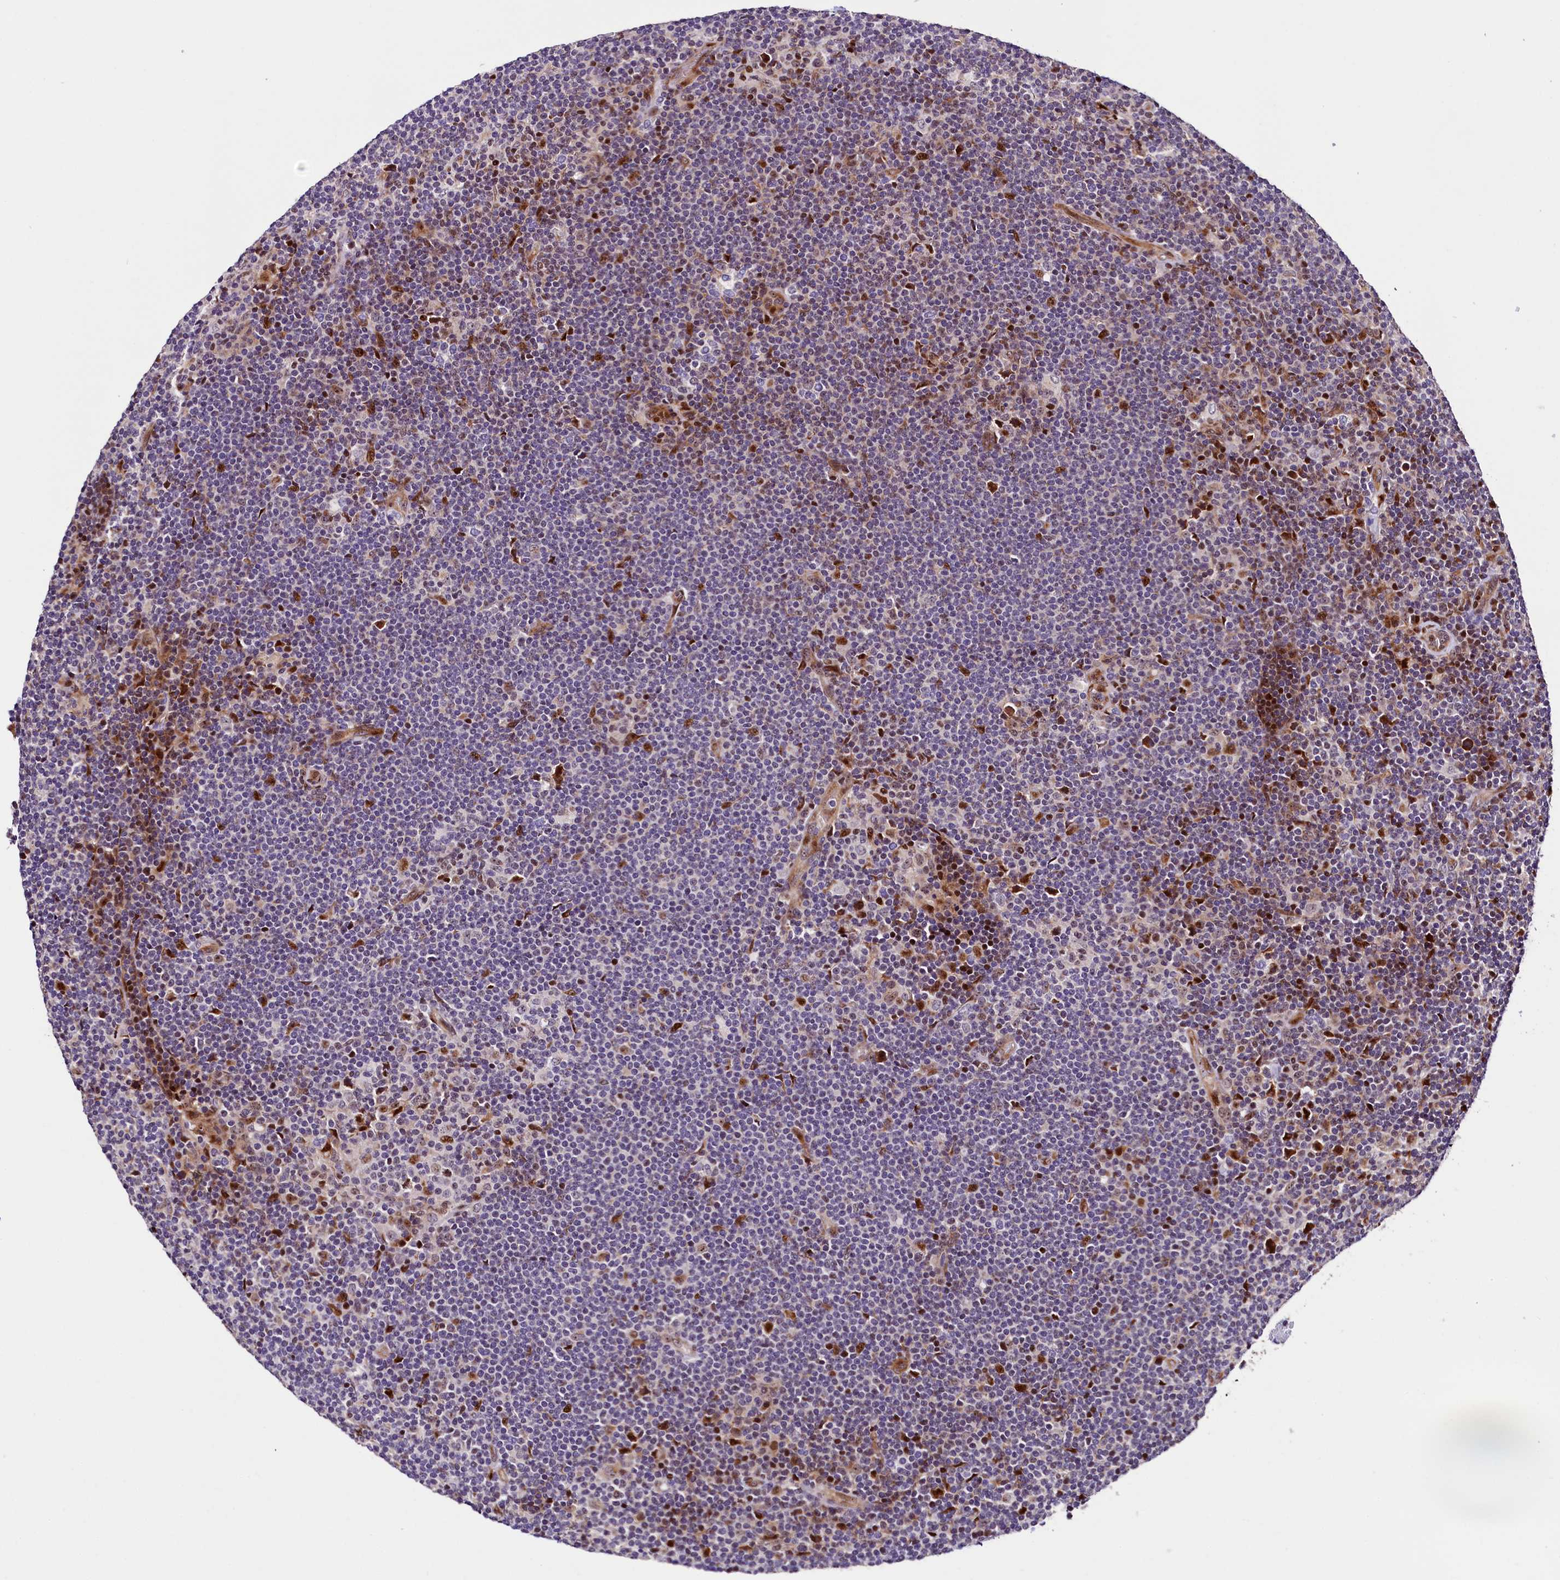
{"staining": {"intensity": "moderate", "quantity": "<25%", "location": "nuclear"}, "tissue": "lymphoma", "cell_type": "Tumor cells", "image_type": "cancer", "snomed": [{"axis": "morphology", "description": "Hodgkin's disease, NOS"}, {"axis": "topography", "description": "Lymph node"}], "caption": "There is low levels of moderate nuclear expression in tumor cells of lymphoma, as demonstrated by immunohistochemical staining (brown color).", "gene": "TRMT112", "patient": {"sex": "female", "age": 57}}